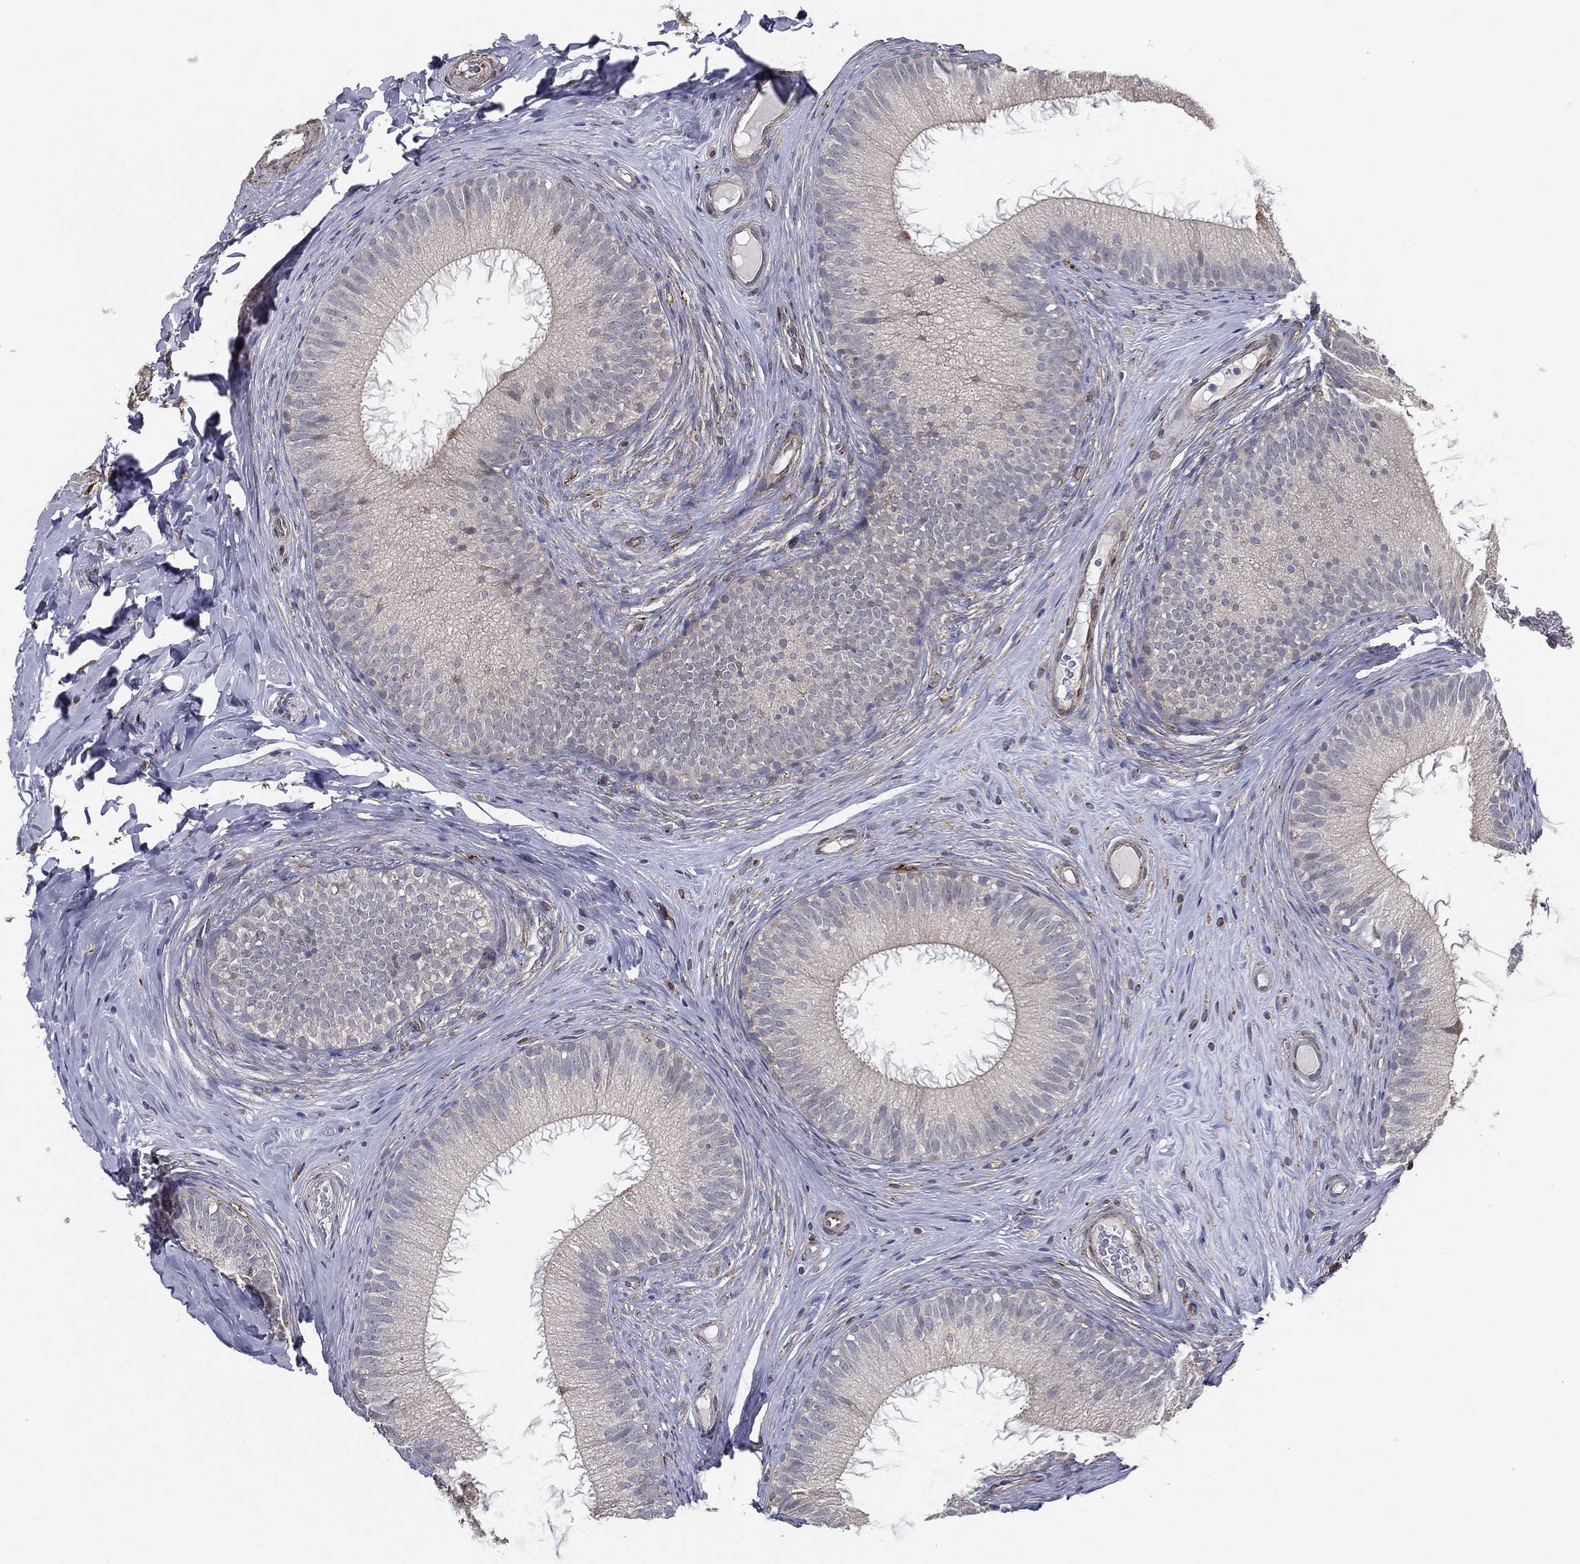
{"staining": {"intensity": "negative", "quantity": "none", "location": "none"}, "tissue": "epididymis", "cell_type": "Glandular cells", "image_type": "normal", "snomed": [{"axis": "morphology", "description": "Normal tissue, NOS"}, {"axis": "morphology", "description": "Carcinoma, Embryonal, NOS"}, {"axis": "topography", "description": "Testis"}, {"axis": "topography", "description": "Epididymis"}], "caption": "Immunohistochemistry histopathology image of normal epididymis stained for a protein (brown), which demonstrates no expression in glandular cells.", "gene": "LRRC56", "patient": {"sex": "male", "age": 24}}